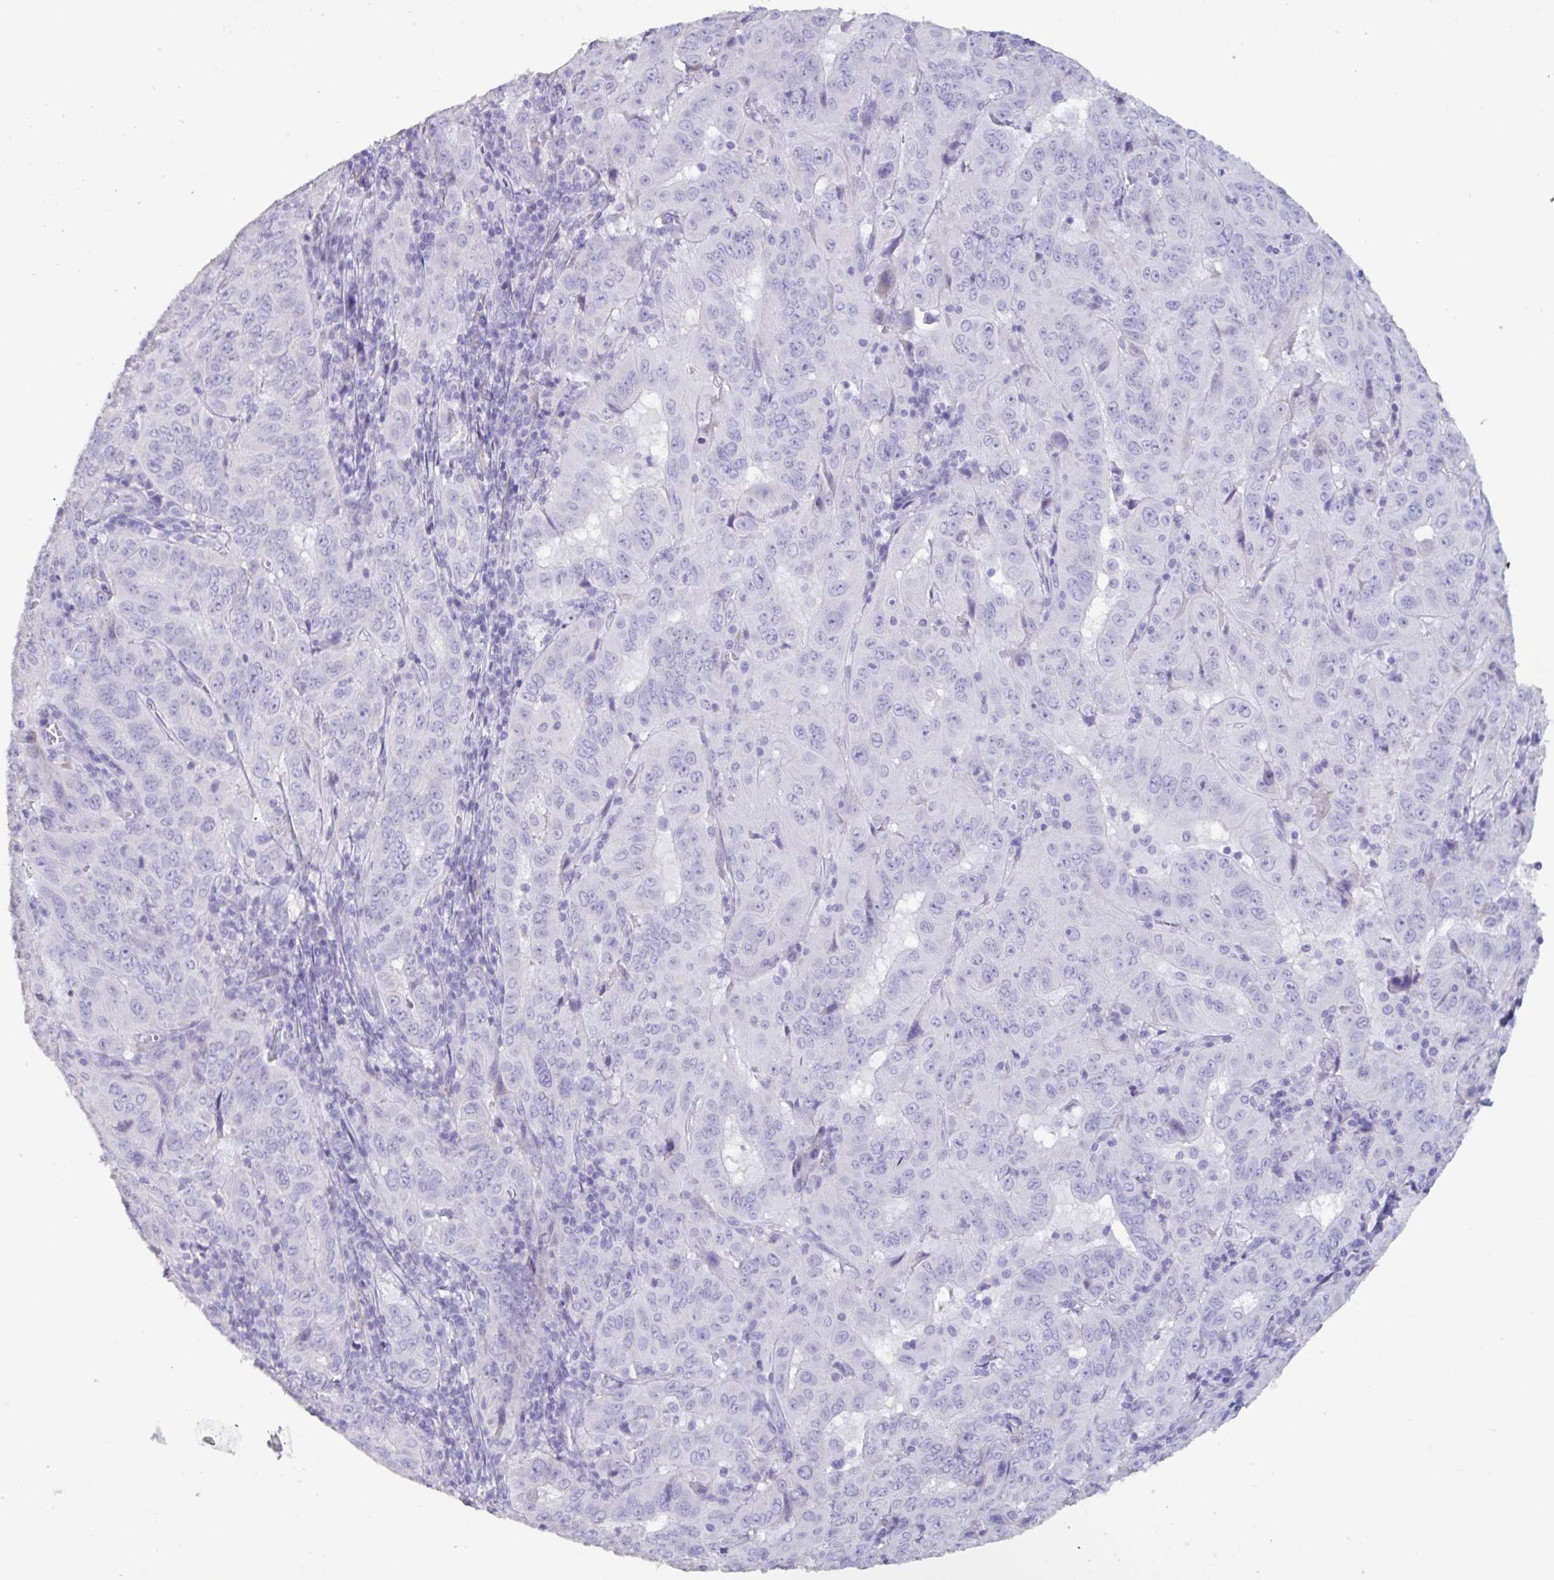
{"staining": {"intensity": "negative", "quantity": "none", "location": "none"}, "tissue": "pancreatic cancer", "cell_type": "Tumor cells", "image_type": "cancer", "snomed": [{"axis": "morphology", "description": "Adenocarcinoma, NOS"}, {"axis": "topography", "description": "Pancreas"}], "caption": "This is a photomicrograph of IHC staining of adenocarcinoma (pancreatic), which shows no staining in tumor cells.", "gene": "TNNC1", "patient": {"sex": "male", "age": 63}}